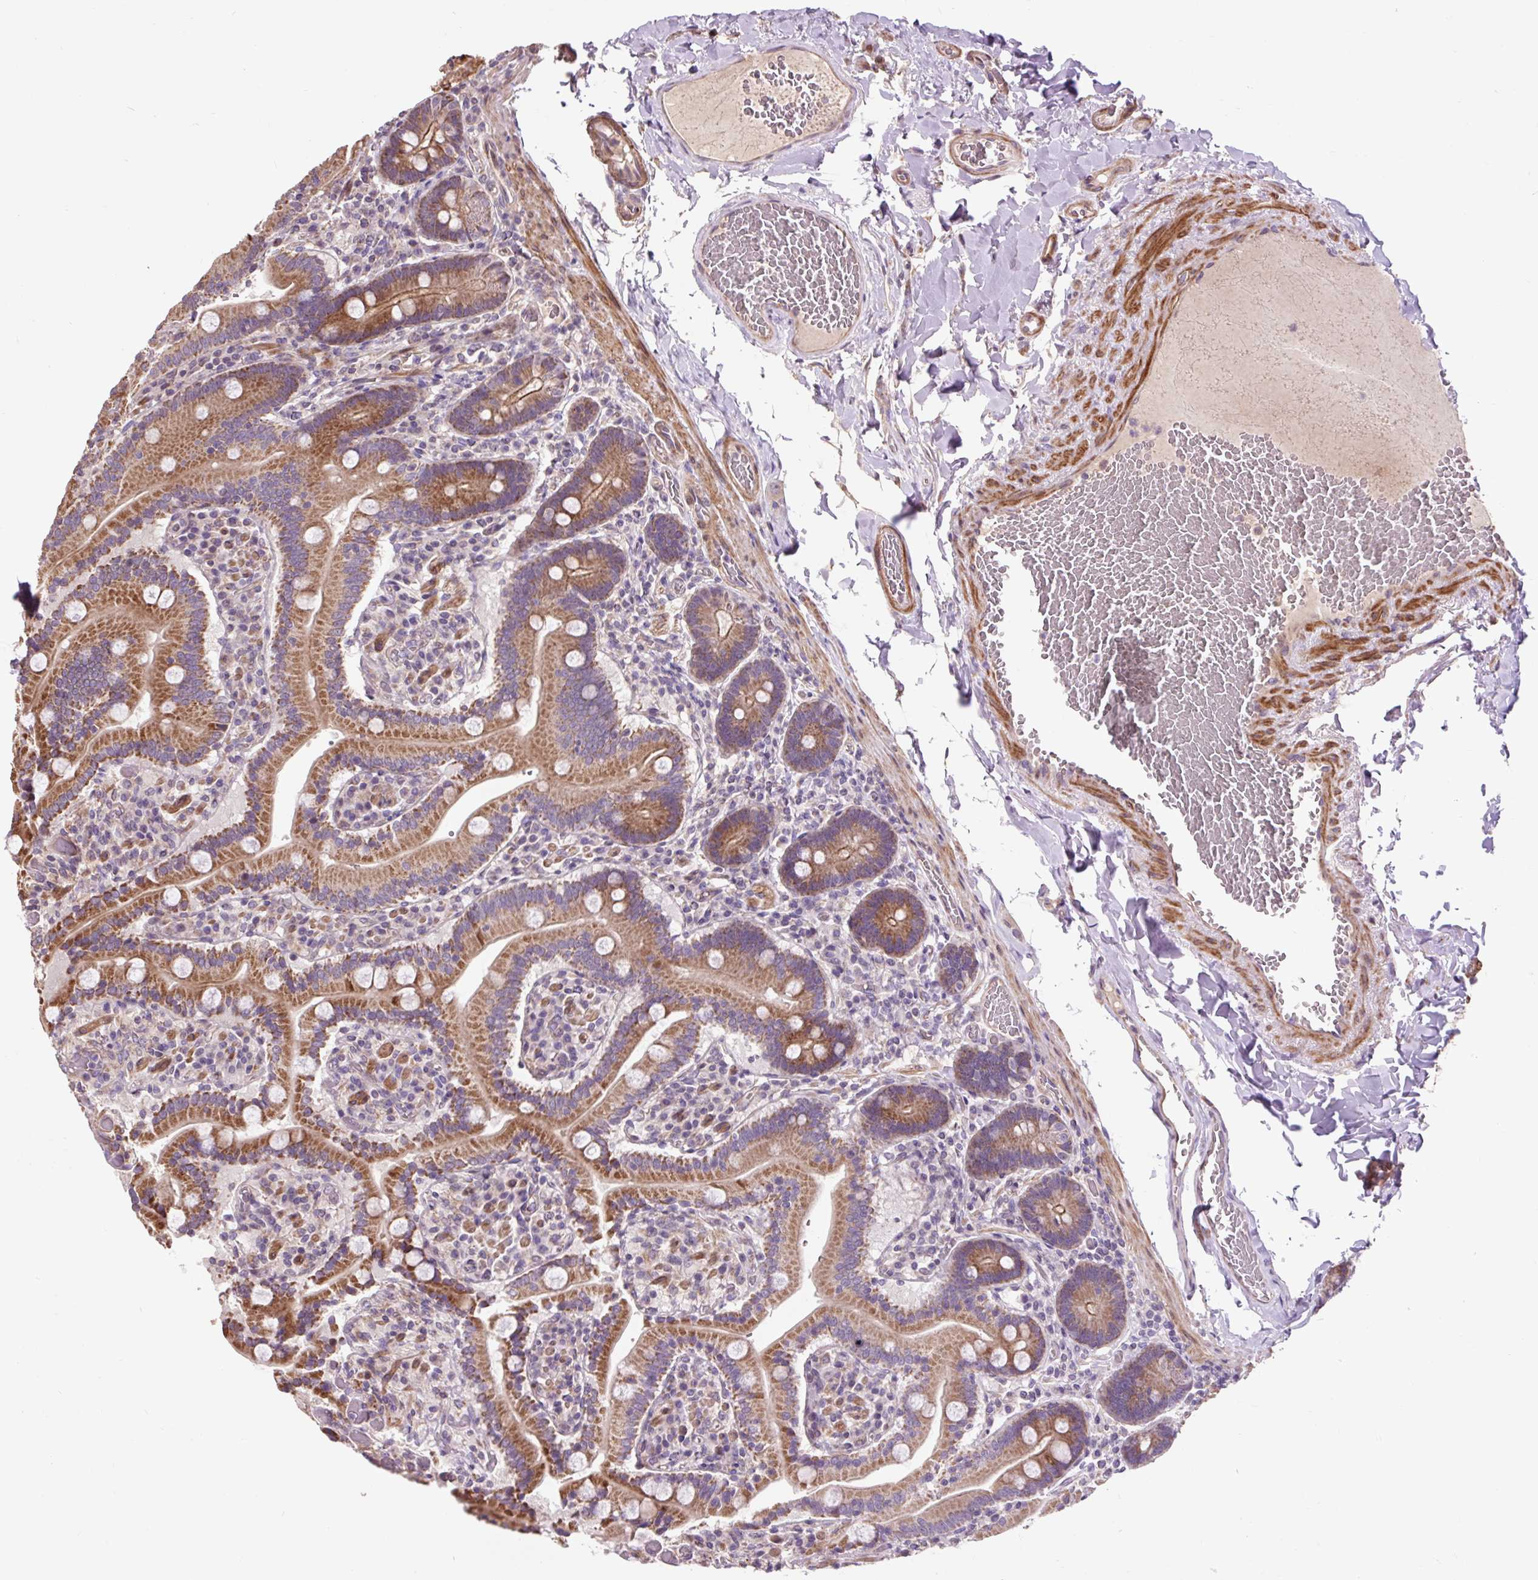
{"staining": {"intensity": "strong", "quantity": ">75%", "location": "cytoplasmic/membranous"}, "tissue": "duodenum", "cell_type": "Glandular cells", "image_type": "normal", "snomed": [{"axis": "morphology", "description": "Normal tissue, NOS"}, {"axis": "topography", "description": "Duodenum"}], "caption": "Benign duodenum displays strong cytoplasmic/membranous staining in about >75% of glandular cells The staining was performed using DAB to visualize the protein expression in brown, while the nuclei were stained in blue with hematoxylin (Magnification: 20x)..", "gene": "PRIMPOL", "patient": {"sex": "female", "age": 62}}